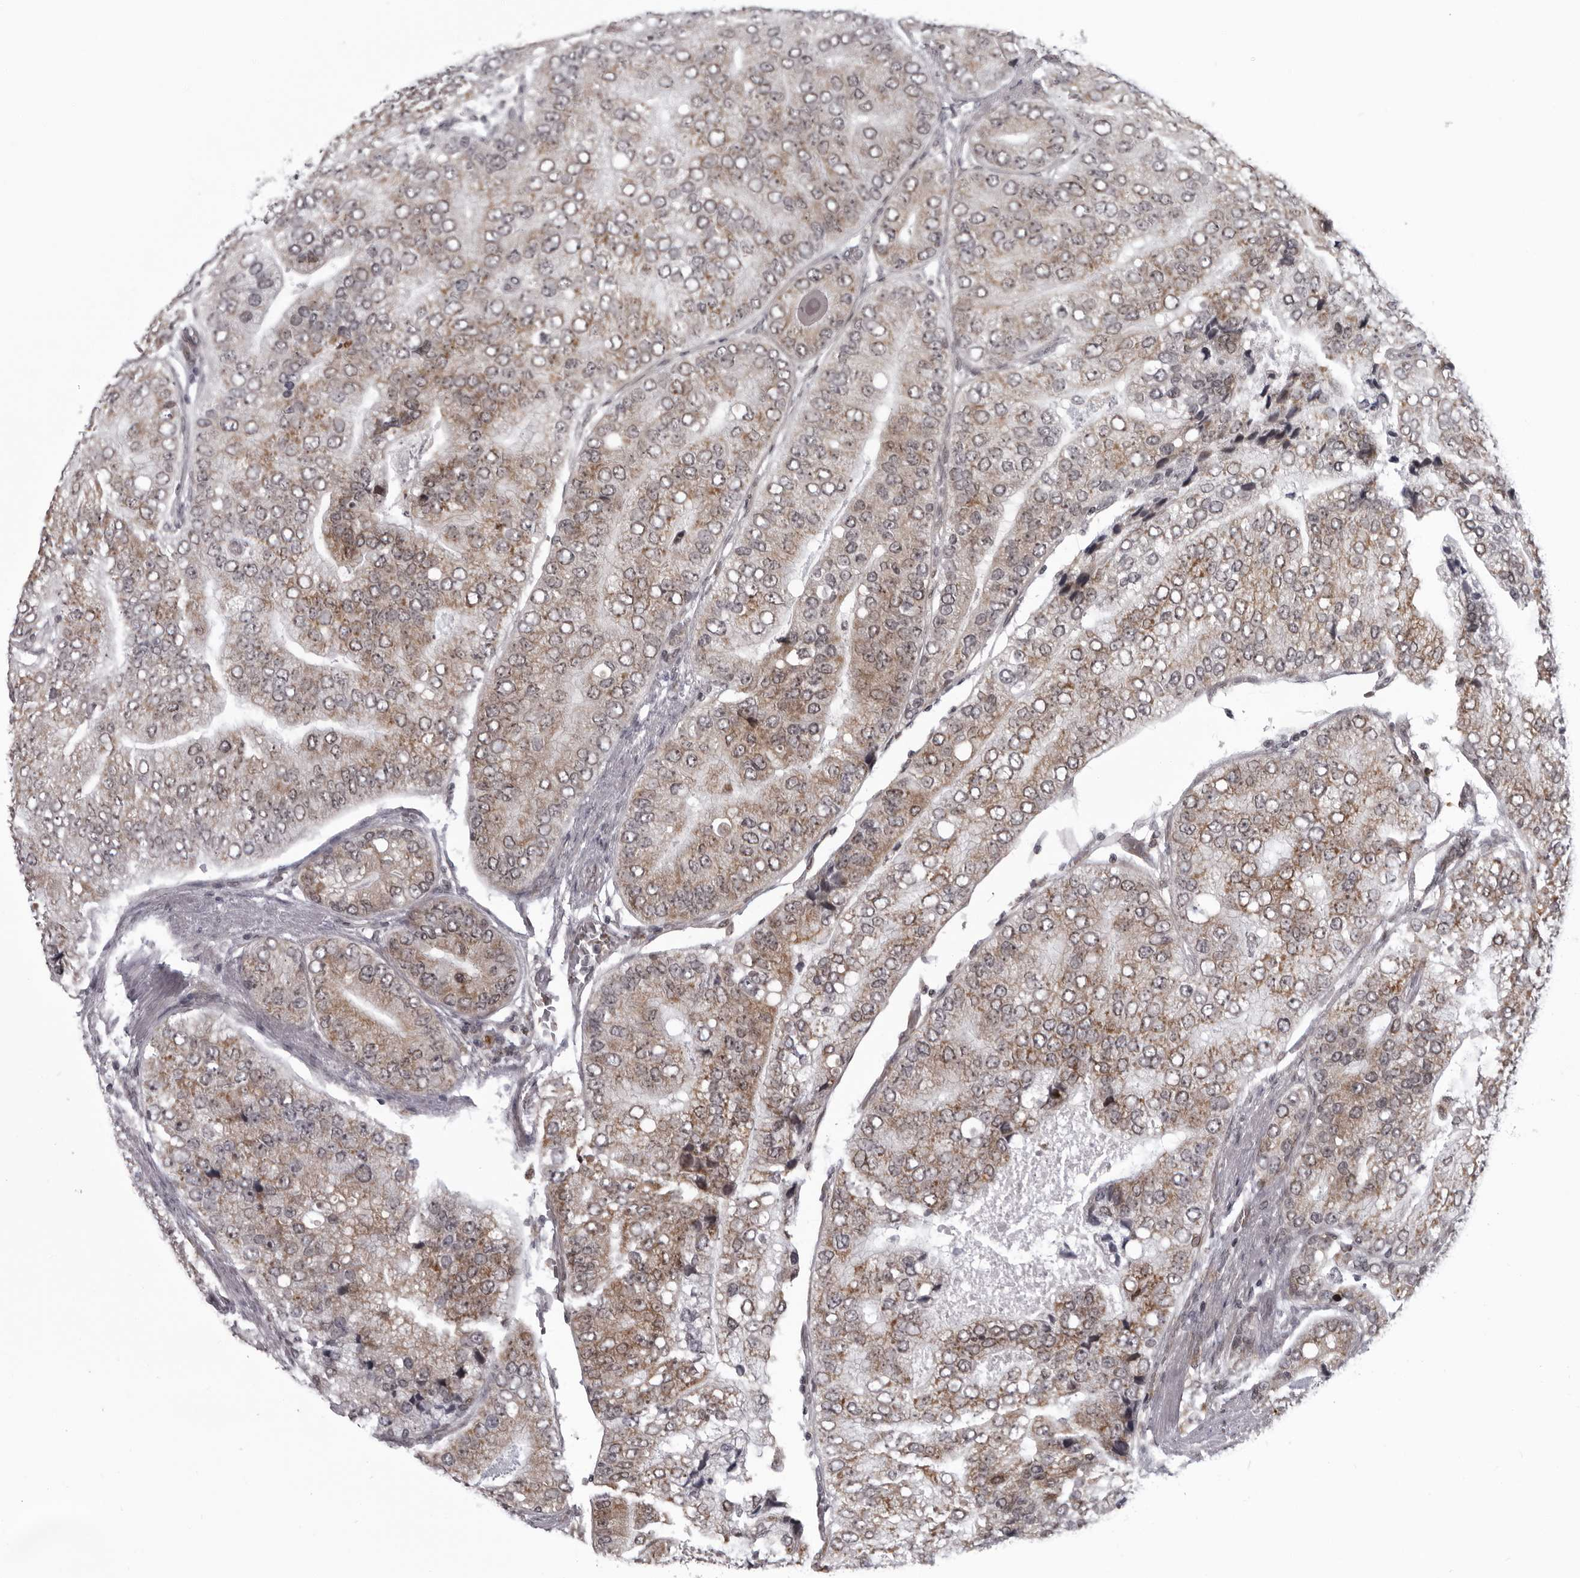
{"staining": {"intensity": "moderate", "quantity": ">75%", "location": "cytoplasmic/membranous"}, "tissue": "prostate cancer", "cell_type": "Tumor cells", "image_type": "cancer", "snomed": [{"axis": "morphology", "description": "Adenocarcinoma, High grade"}, {"axis": "topography", "description": "Prostate"}], "caption": "A medium amount of moderate cytoplasmic/membranous staining is seen in about >75% of tumor cells in prostate cancer (high-grade adenocarcinoma) tissue. (brown staining indicates protein expression, while blue staining denotes nuclei).", "gene": "THOP1", "patient": {"sex": "male", "age": 70}}